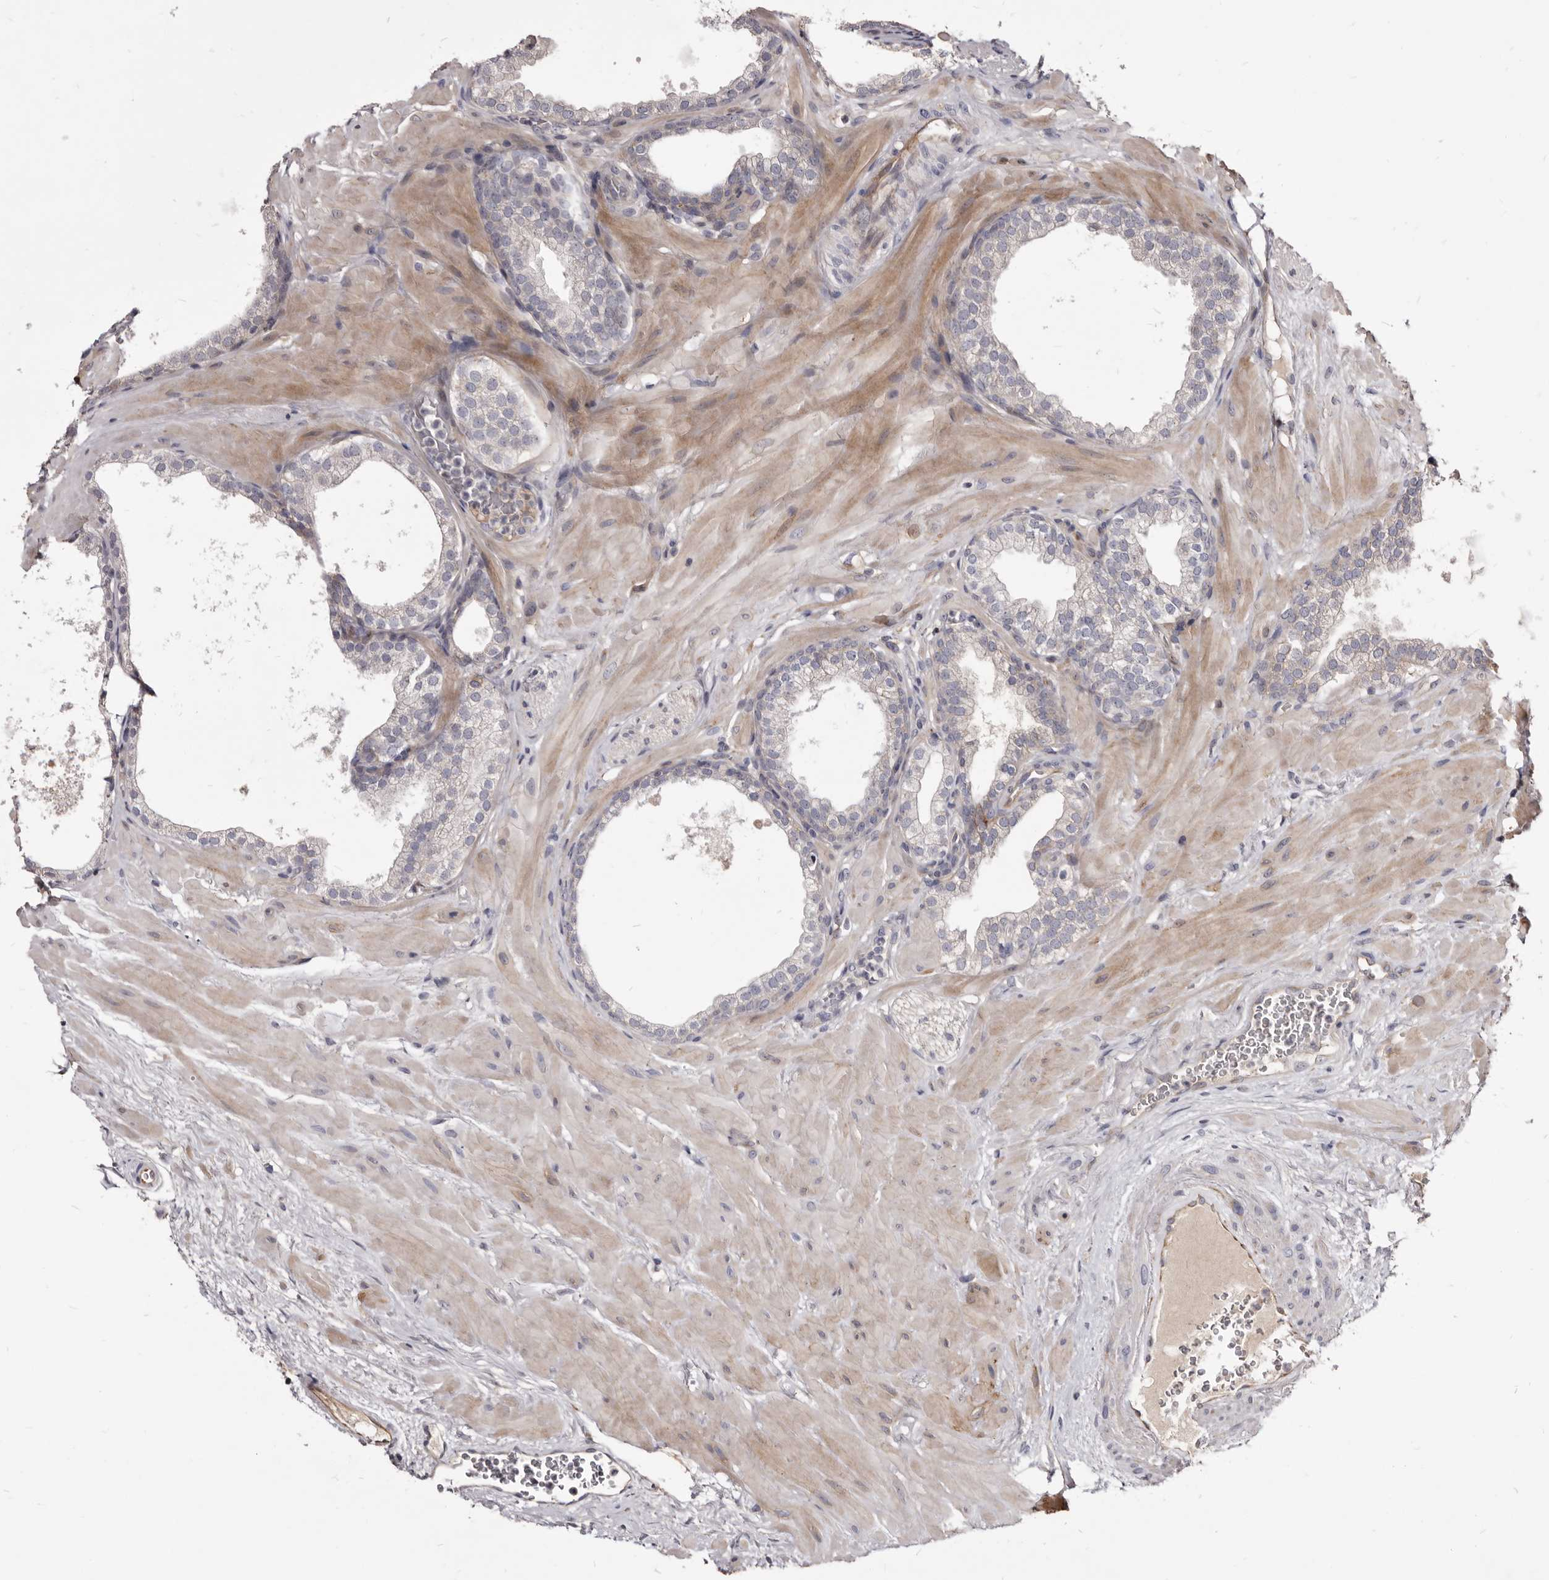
{"staining": {"intensity": "moderate", "quantity": "<25%", "location": "cytoplasmic/membranous"}, "tissue": "prostate", "cell_type": "Glandular cells", "image_type": "normal", "snomed": [{"axis": "morphology", "description": "Normal tissue, NOS"}, {"axis": "morphology", "description": "Urothelial carcinoma, Low grade"}, {"axis": "topography", "description": "Urinary bladder"}, {"axis": "topography", "description": "Prostate"}], "caption": "Immunohistochemistry (IHC) image of unremarkable prostate: prostate stained using IHC demonstrates low levels of moderate protein expression localized specifically in the cytoplasmic/membranous of glandular cells, appearing as a cytoplasmic/membranous brown color.", "gene": "FAS", "patient": {"sex": "male", "age": 60}}